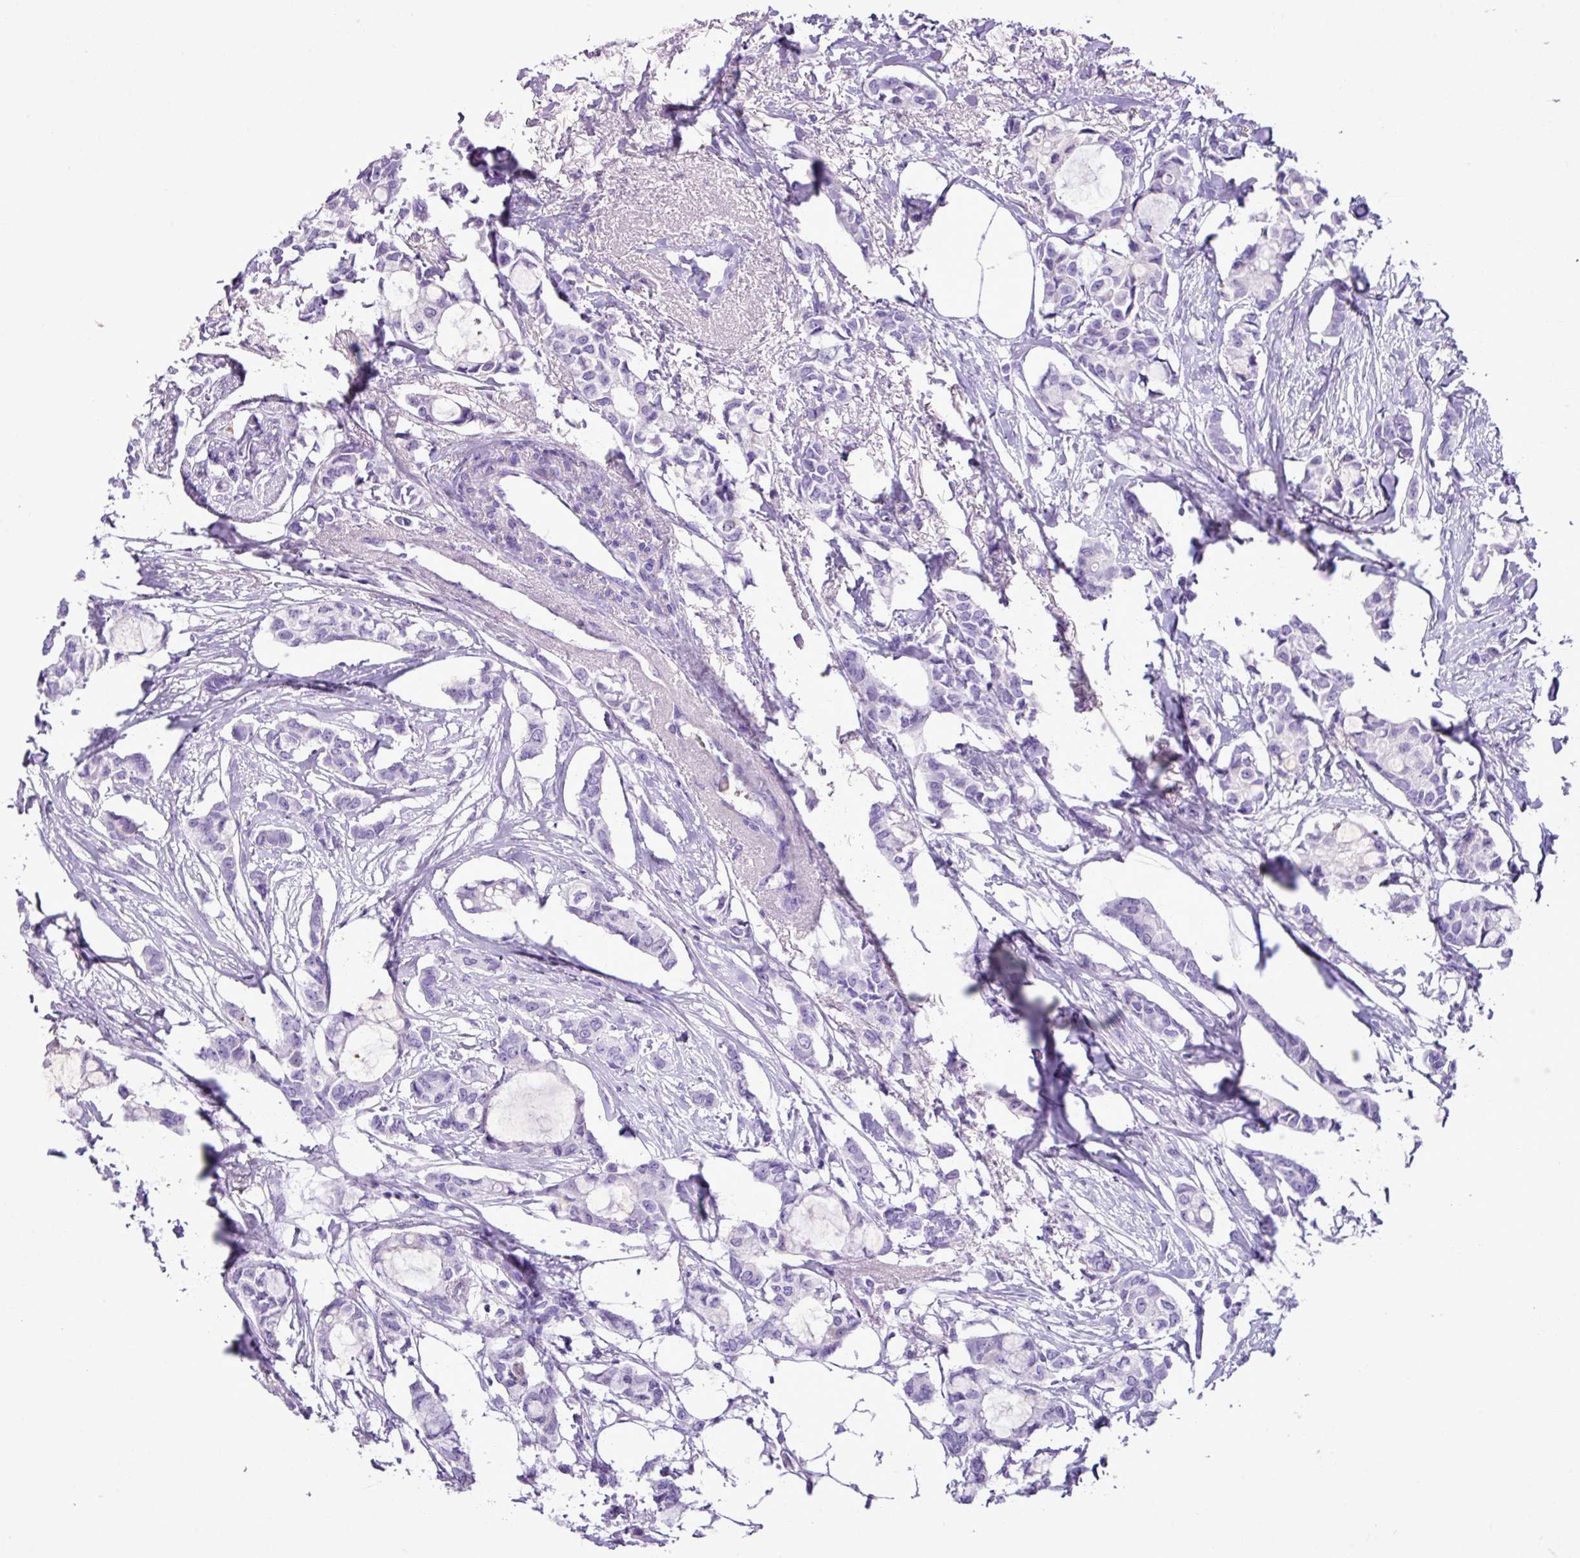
{"staining": {"intensity": "negative", "quantity": "none", "location": "none"}, "tissue": "breast cancer", "cell_type": "Tumor cells", "image_type": "cancer", "snomed": [{"axis": "morphology", "description": "Duct carcinoma"}, {"axis": "topography", "description": "Breast"}], "caption": "This micrograph is of breast cancer stained with IHC to label a protein in brown with the nuclei are counter-stained blue. There is no positivity in tumor cells.", "gene": "ZSCAN5A", "patient": {"sex": "female", "age": 73}}